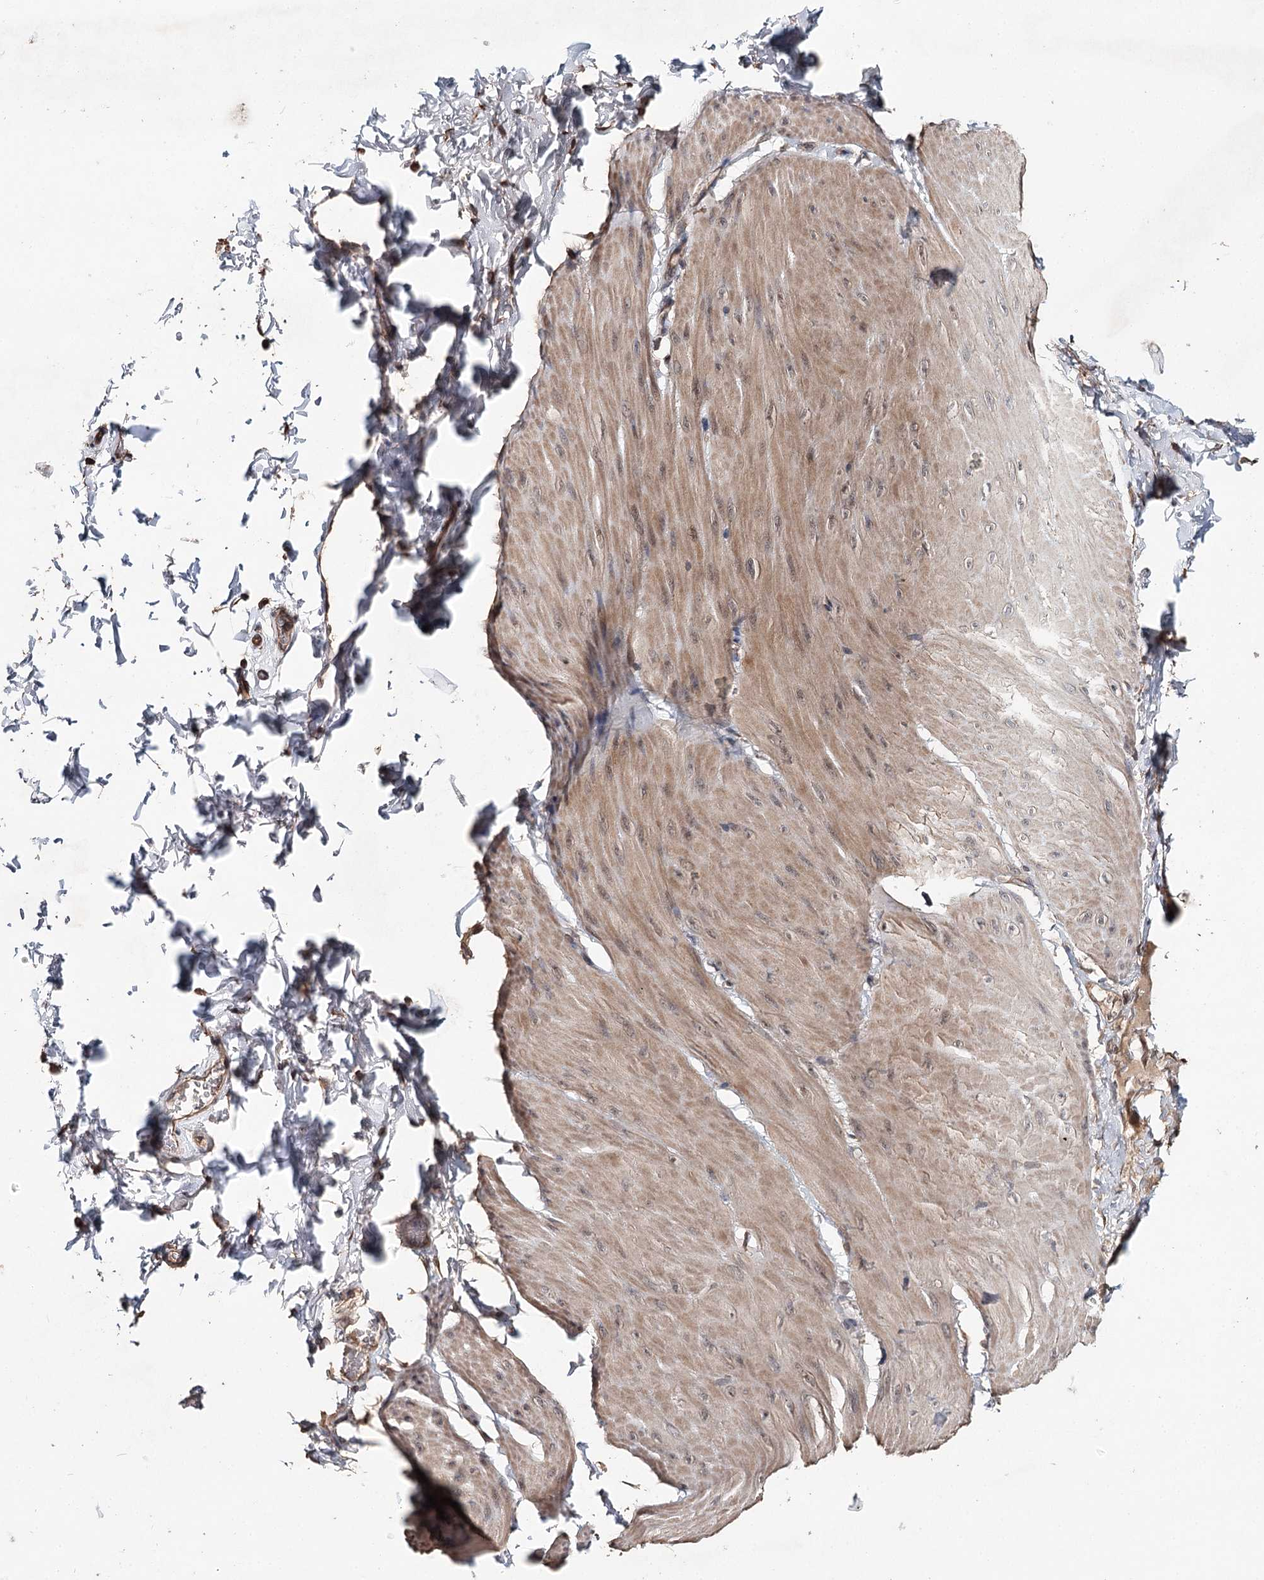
{"staining": {"intensity": "moderate", "quantity": "<25%", "location": "cytoplasmic/membranous"}, "tissue": "smooth muscle", "cell_type": "Smooth muscle cells", "image_type": "normal", "snomed": [{"axis": "morphology", "description": "Urothelial carcinoma, High grade"}, {"axis": "topography", "description": "Urinary bladder"}], "caption": "Immunohistochemistry (IHC) of unremarkable human smooth muscle reveals low levels of moderate cytoplasmic/membranous positivity in about <25% of smooth muscle cells.", "gene": "NOPCHAP1", "patient": {"sex": "male", "age": 46}}